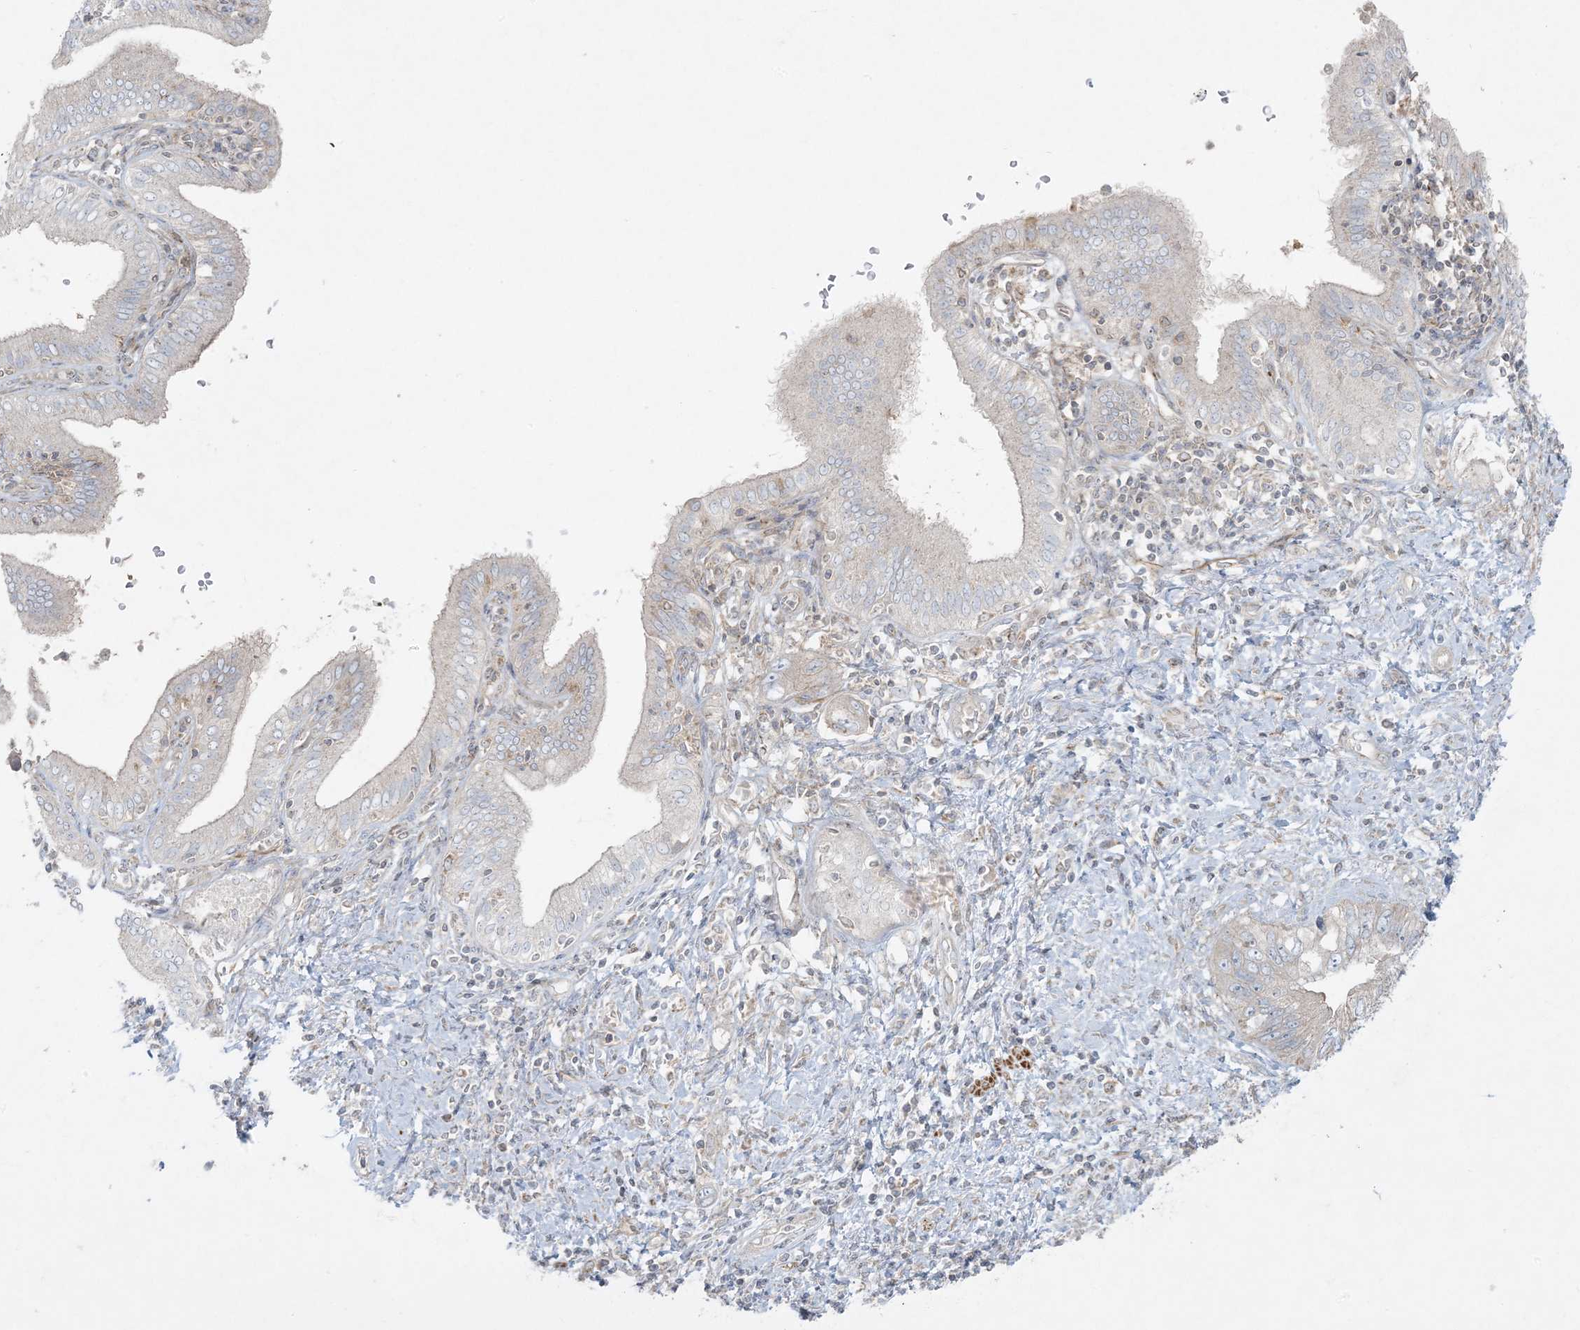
{"staining": {"intensity": "strong", "quantity": "<25%", "location": "cytoplasmic/membranous"}, "tissue": "pancreatic cancer", "cell_type": "Tumor cells", "image_type": "cancer", "snomed": [{"axis": "morphology", "description": "Adenocarcinoma, NOS"}, {"axis": "topography", "description": "Pancreas"}], "caption": "This photomicrograph shows IHC staining of pancreatic adenocarcinoma, with medium strong cytoplasmic/membranous staining in about <25% of tumor cells.", "gene": "PIK3R4", "patient": {"sex": "female", "age": 73}}